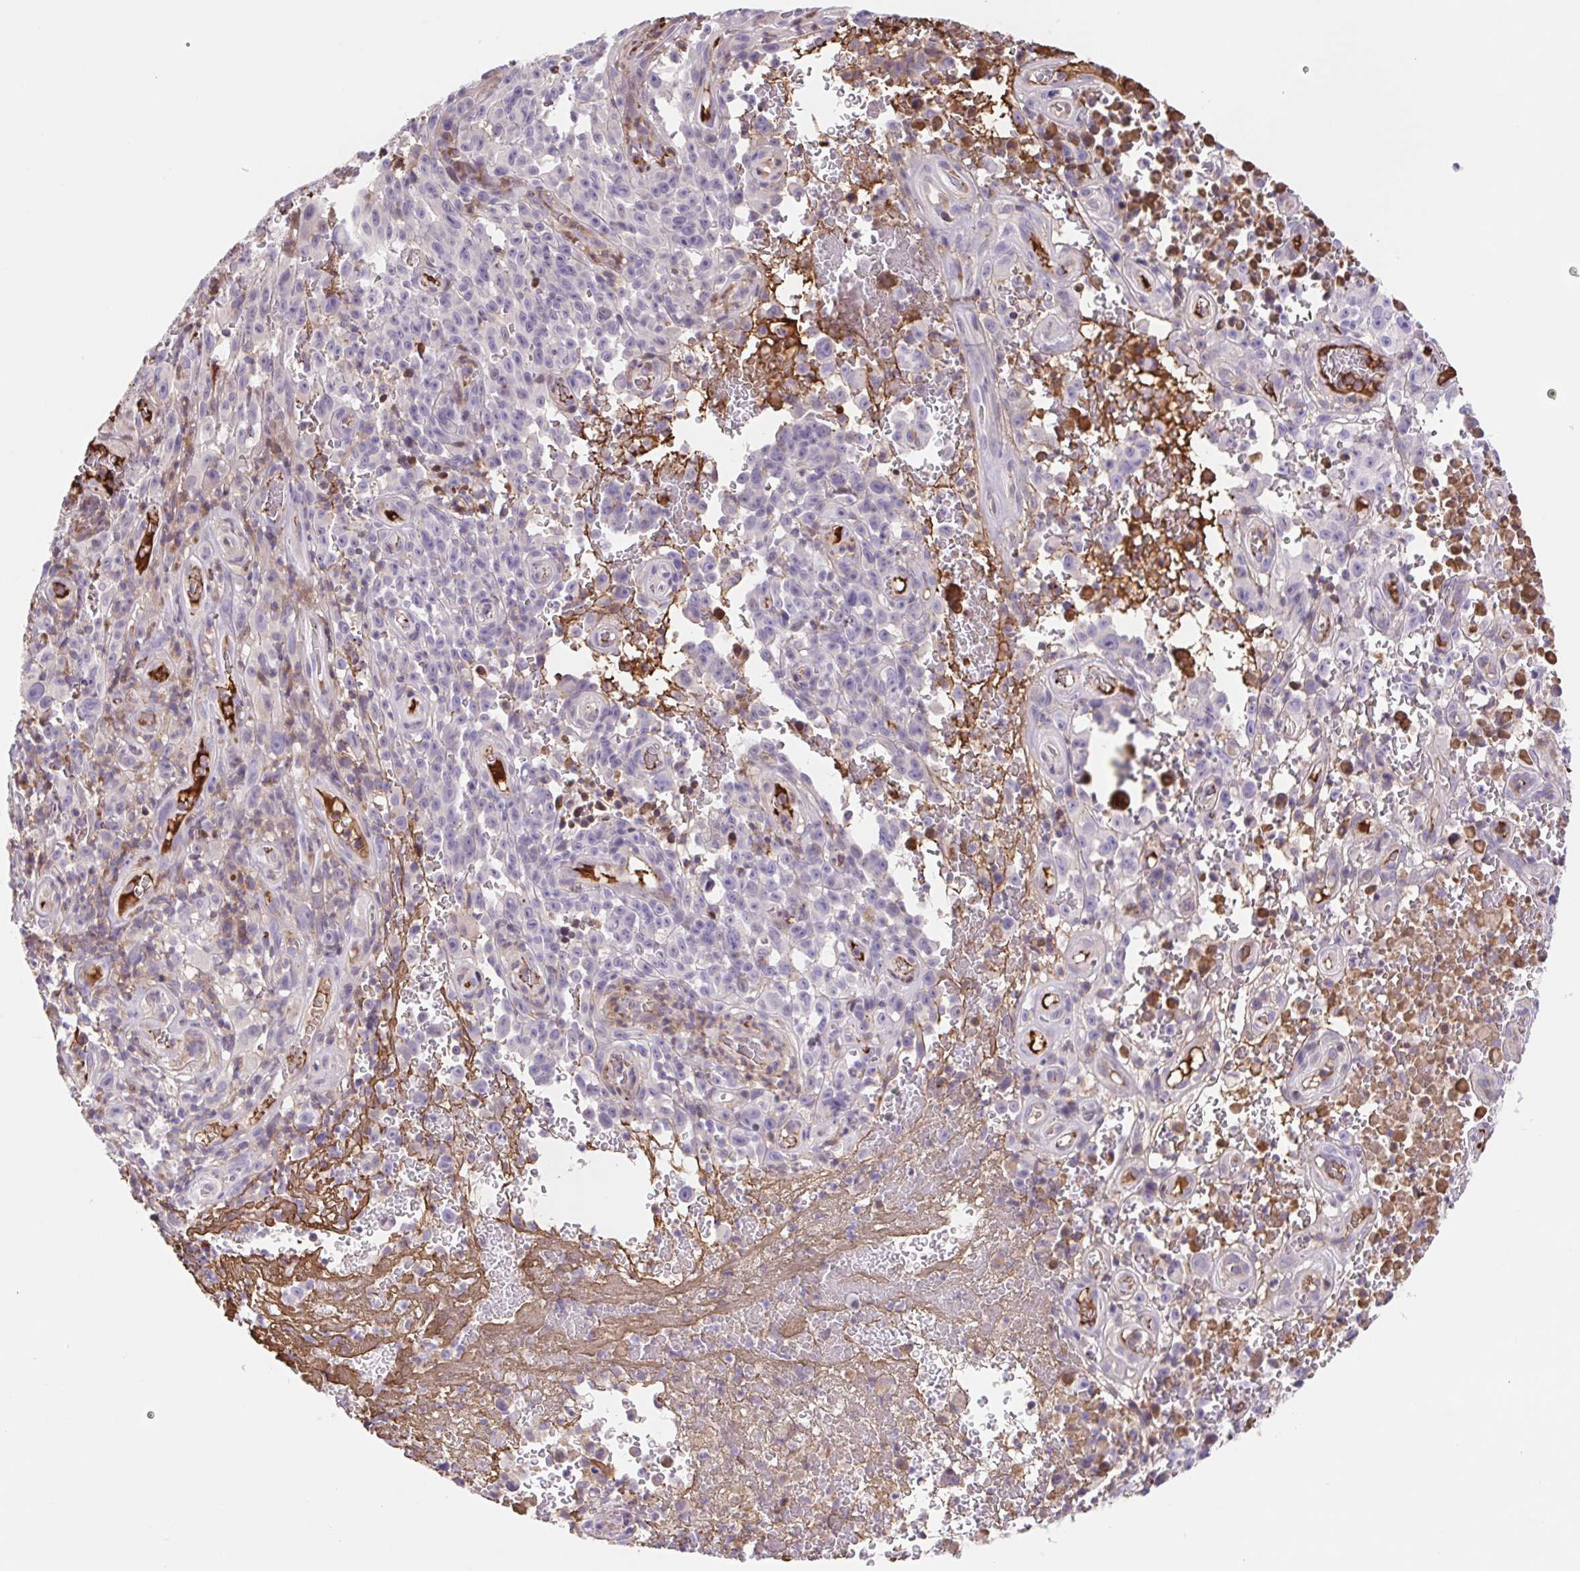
{"staining": {"intensity": "negative", "quantity": "none", "location": "none"}, "tissue": "melanoma", "cell_type": "Tumor cells", "image_type": "cancer", "snomed": [{"axis": "morphology", "description": "Malignant melanoma, NOS"}, {"axis": "topography", "description": "Skin"}], "caption": "This image is of melanoma stained with IHC to label a protein in brown with the nuclei are counter-stained blue. There is no expression in tumor cells.", "gene": "TPRG1", "patient": {"sex": "female", "age": 82}}